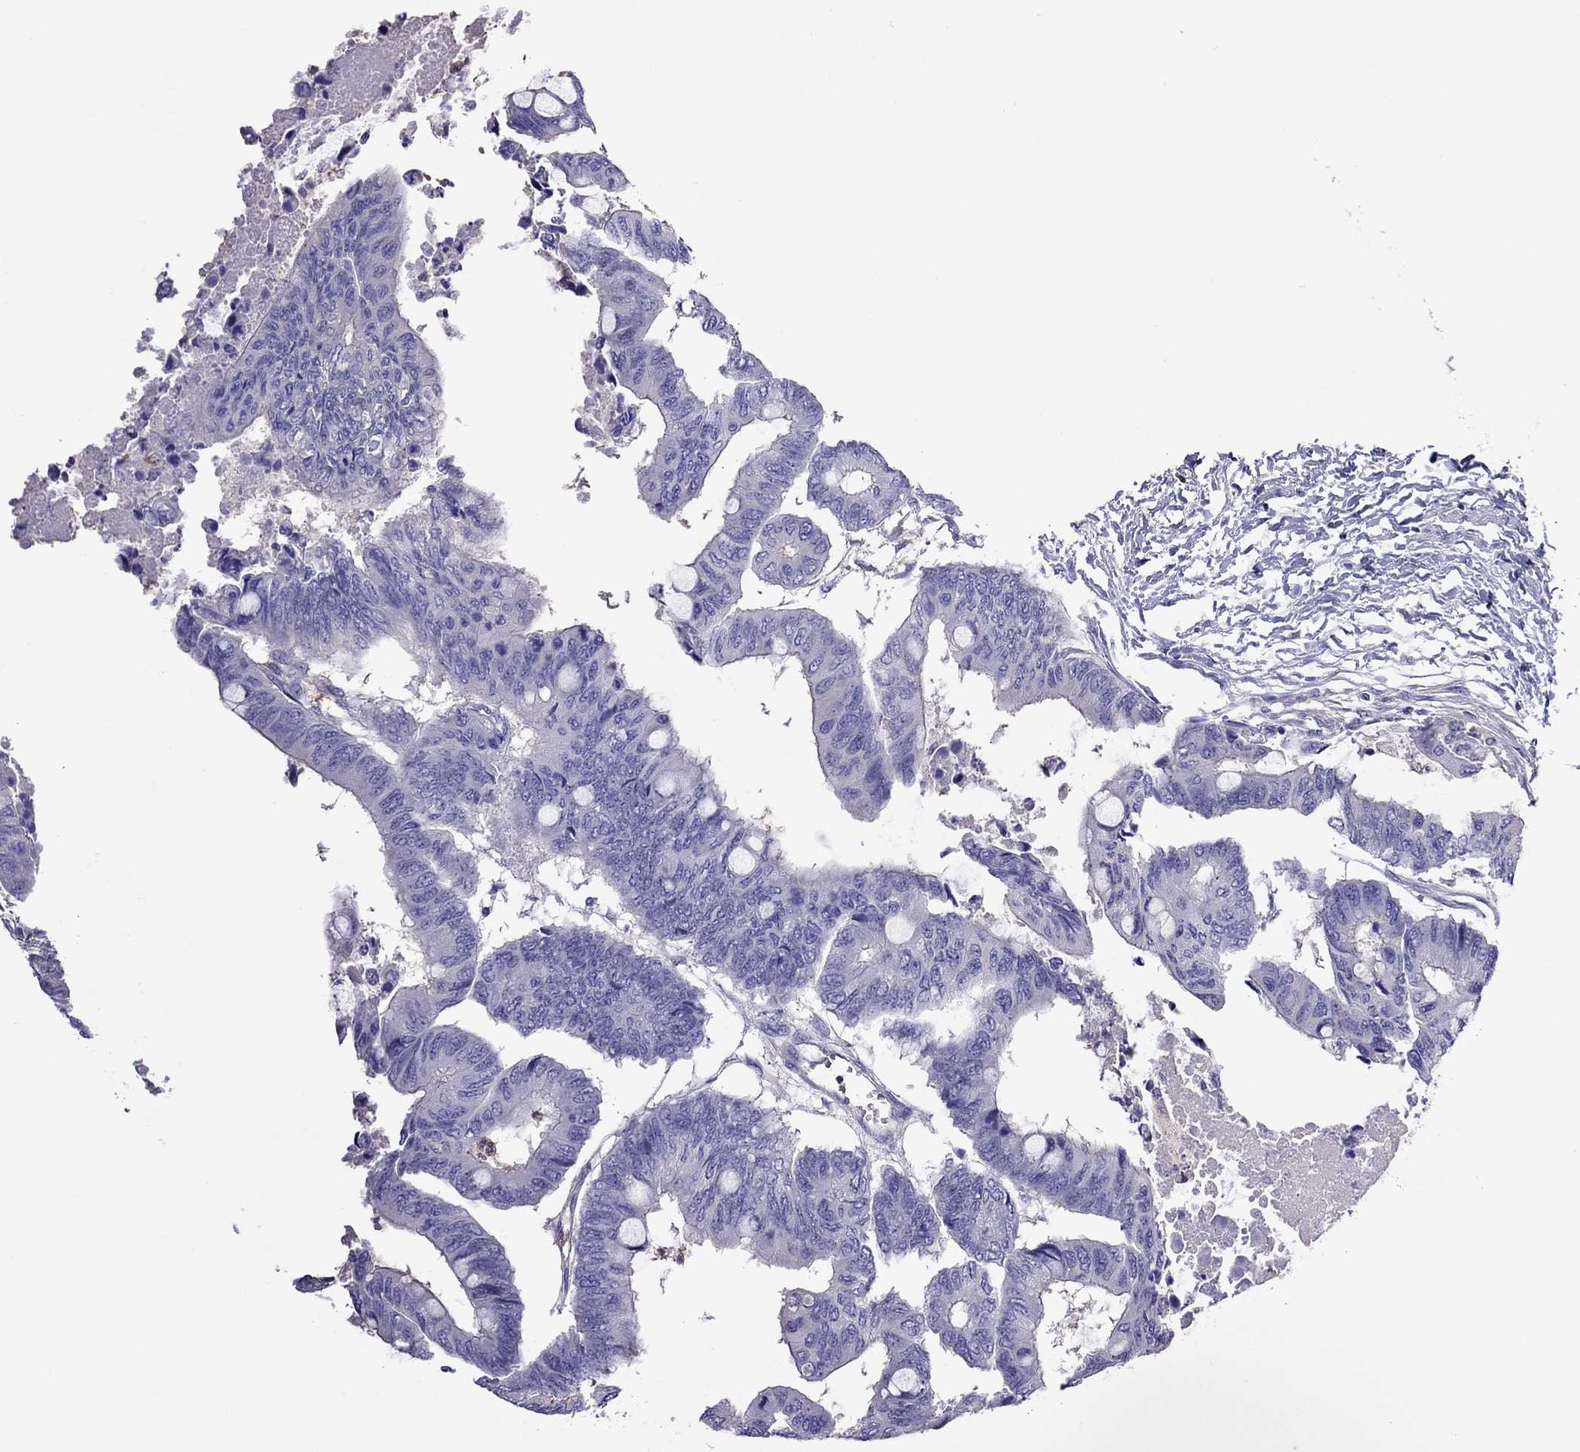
{"staining": {"intensity": "negative", "quantity": "none", "location": "none"}, "tissue": "colorectal cancer", "cell_type": "Tumor cells", "image_type": "cancer", "snomed": [{"axis": "morphology", "description": "Normal tissue, NOS"}, {"axis": "morphology", "description": "Adenocarcinoma, NOS"}, {"axis": "topography", "description": "Rectum"}, {"axis": "topography", "description": "Peripheral nerve tissue"}], "caption": "This is a histopathology image of immunohistochemistry staining of colorectal adenocarcinoma, which shows no staining in tumor cells.", "gene": "TEX22", "patient": {"sex": "male", "age": 92}}